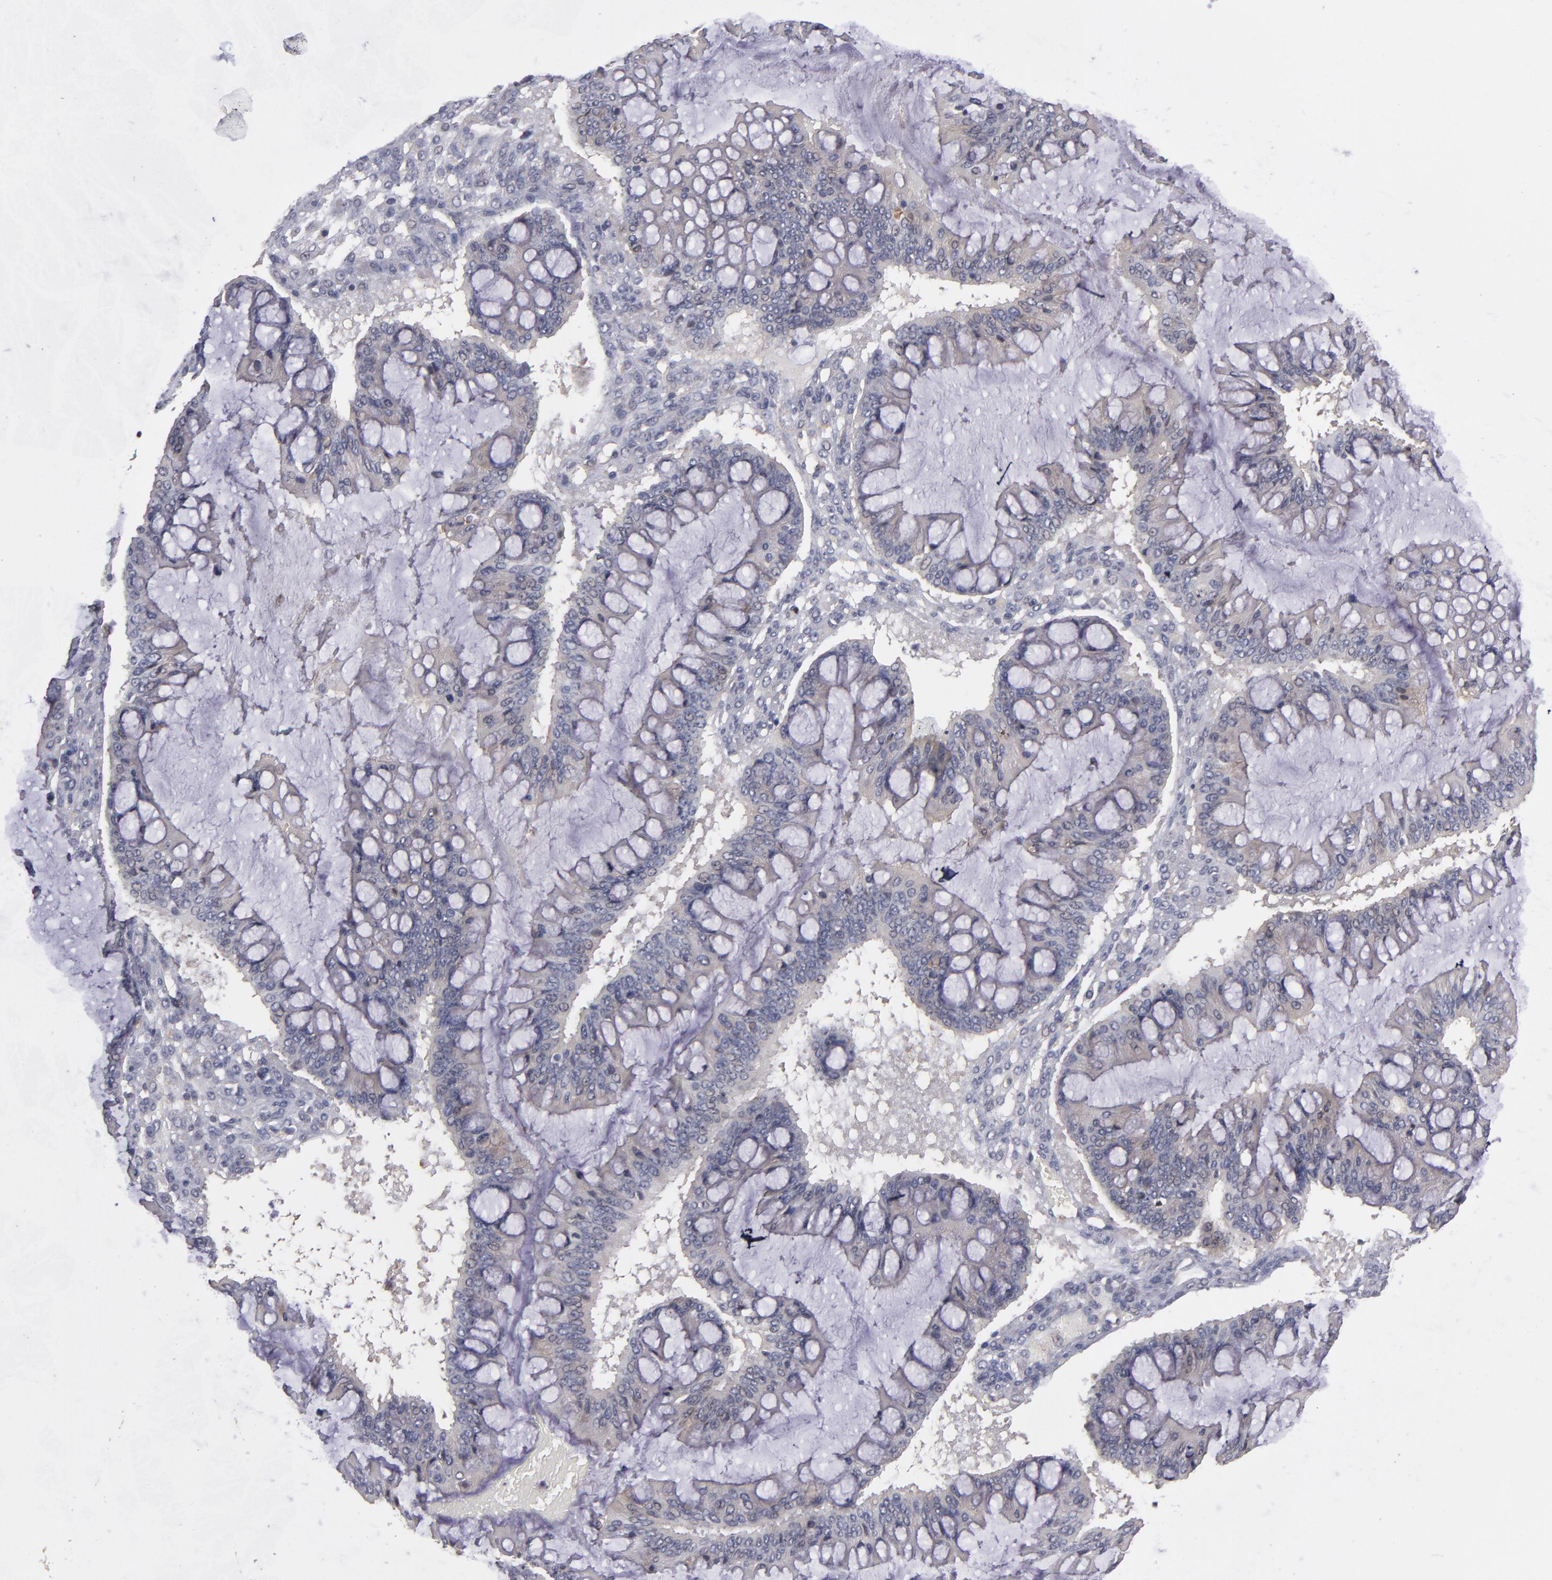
{"staining": {"intensity": "weak", "quantity": ">75%", "location": "cytoplasmic/membranous"}, "tissue": "ovarian cancer", "cell_type": "Tumor cells", "image_type": "cancer", "snomed": [{"axis": "morphology", "description": "Cystadenocarcinoma, mucinous, NOS"}, {"axis": "topography", "description": "Ovary"}], "caption": "Protein expression analysis of human ovarian cancer reveals weak cytoplasmic/membranous staining in about >75% of tumor cells.", "gene": "CTSO", "patient": {"sex": "female", "age": 73}}